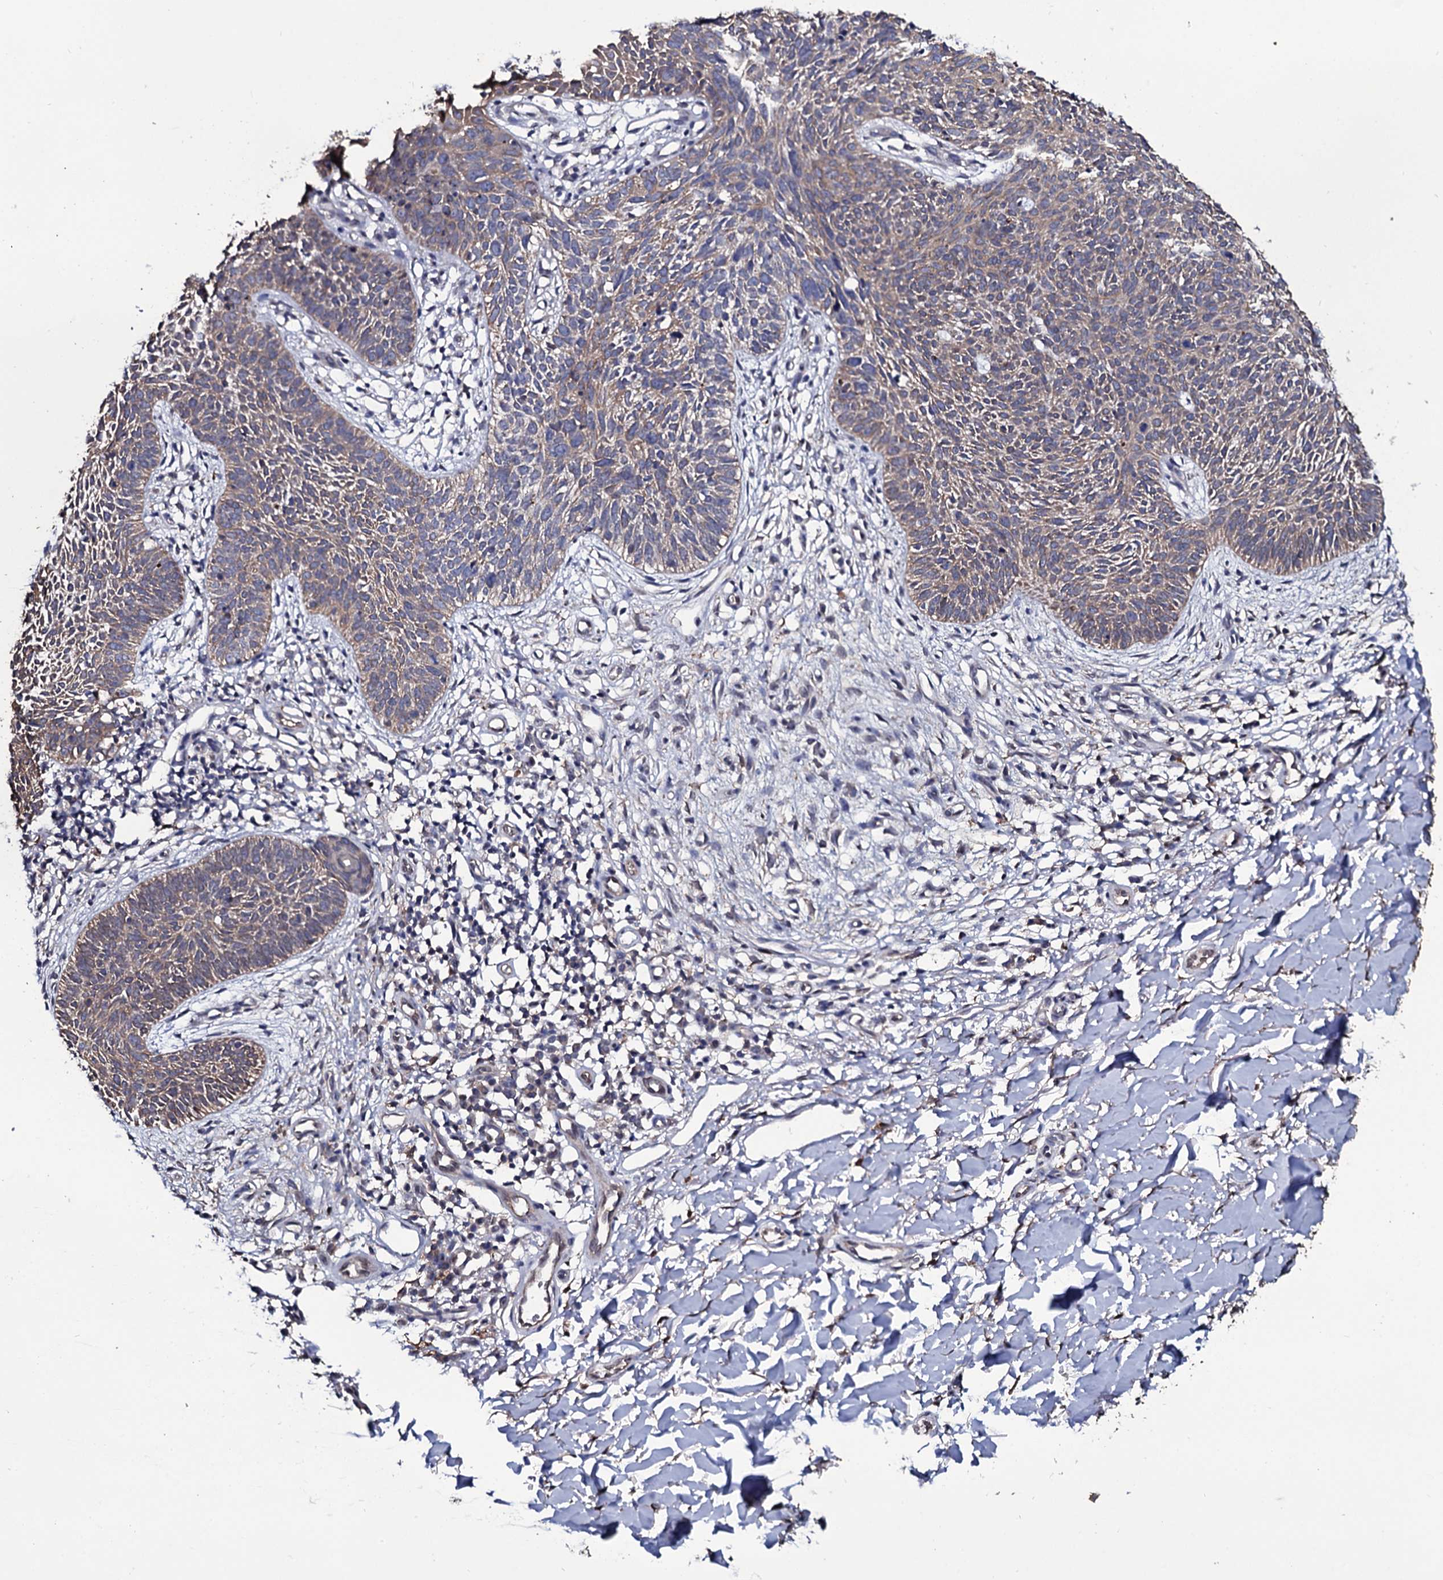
{"staining": {"intensity": "weak", "quantity": ">75%", "location": "cytoplasmic/membranous"}, "tissue": "skin cancer", "cell_type": "Tumor cells", "image_type": "cancer", "snomed": [{"axis": "morphology", "description": "Basal cell carcinoma"}, {"axis": "topography", "description": "Skin"}], "caption": "Basal cell carcinoma (skin) stained with DAB immunohistochemistry (IHC) exhibits low levels of weak cytoplasmic/membranous positivity in about >75% of tumor cells.", "gene": "CRYL1", "patient": {"sex": "female", "age": 66}}